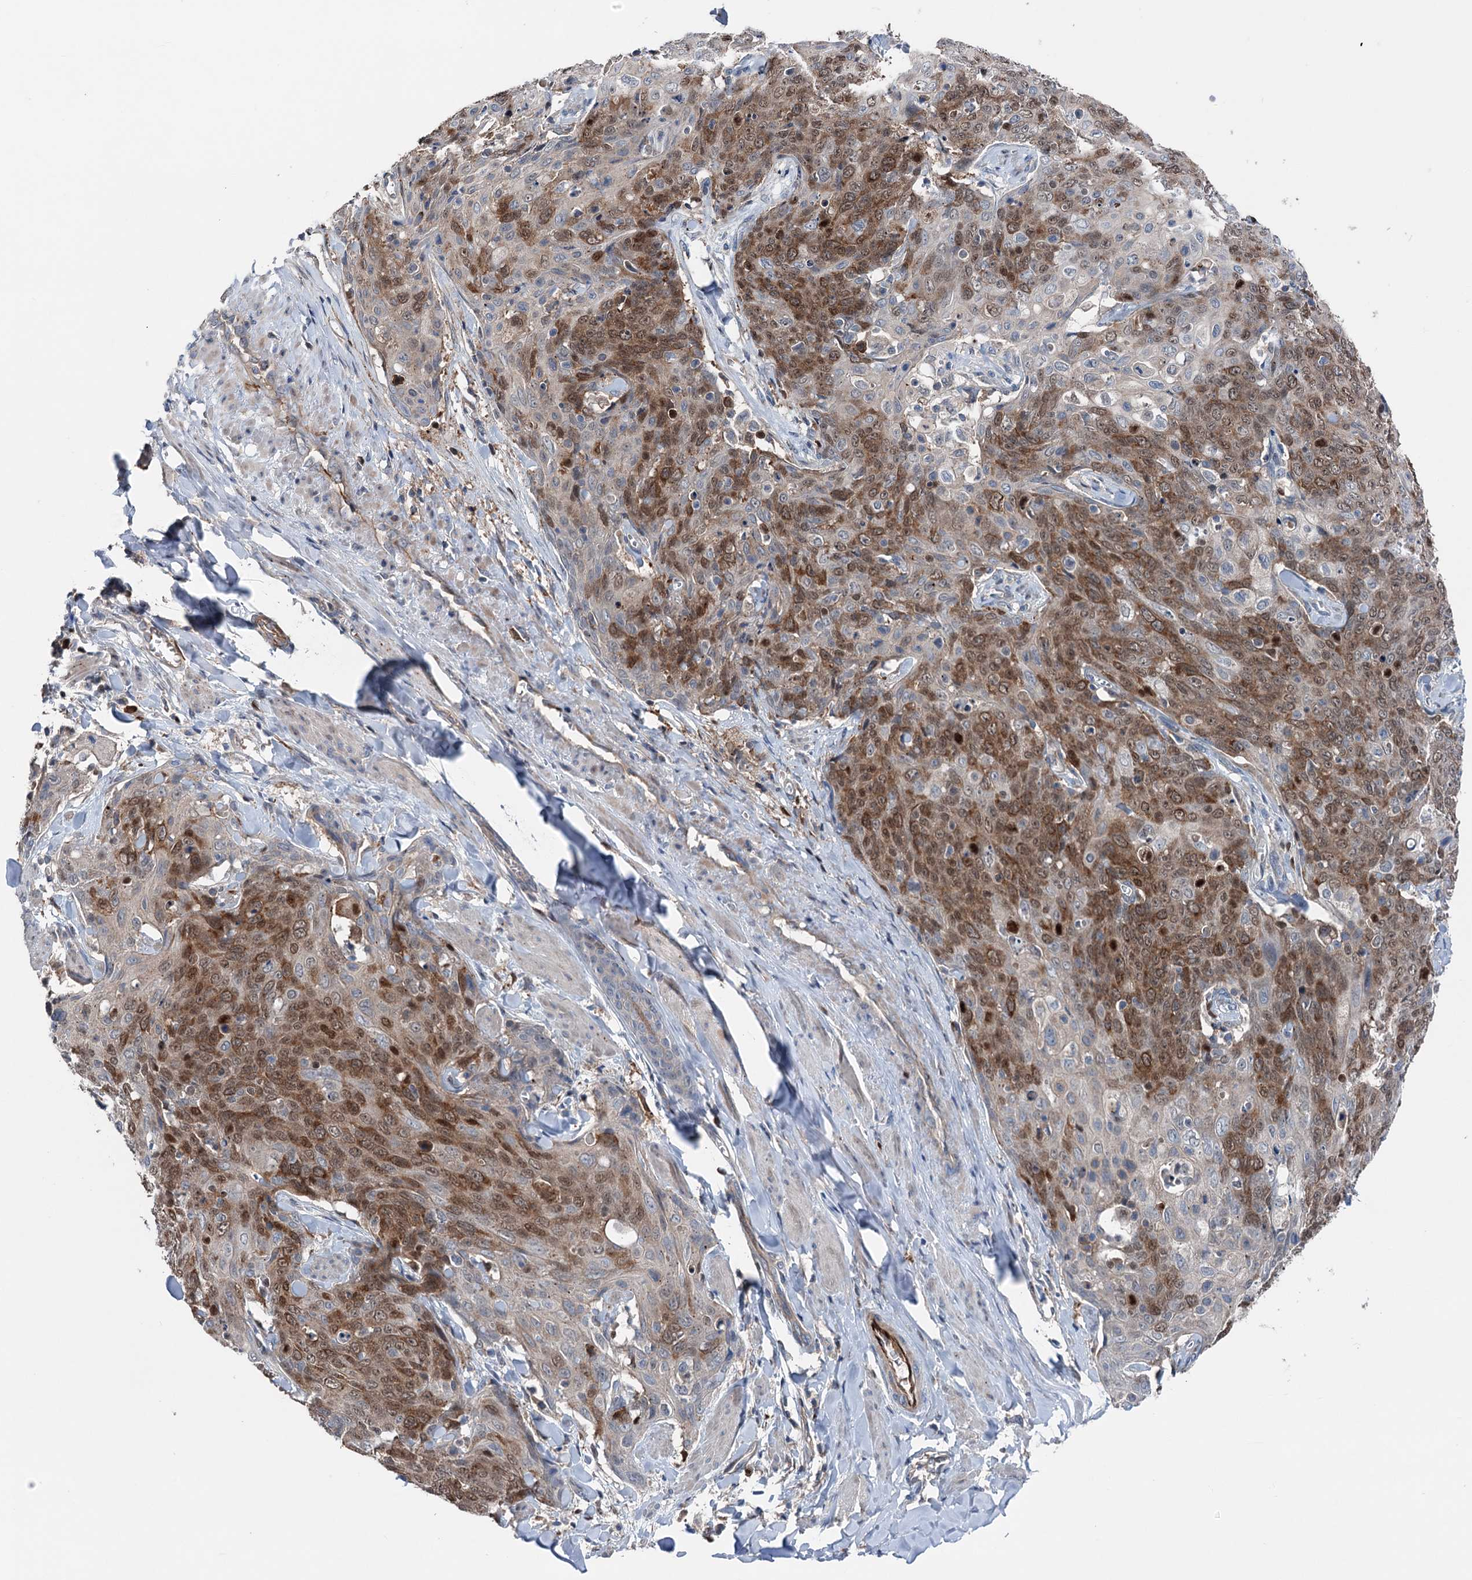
{"staining": {"intensity": "moderate", "quantity": ">75%", "location": "cytoplasmic/membranous,nuclear"}, "tissue": "skin cancer", "cell_type": "Tumor cells", "image_type": "cancer", "snomed": [{"axis": "morphology", "description": "Squamous cell carcinoma, NOS"}, {"axis": "topography", "description": "Skin"}, {"axis": "topography", "description": "Vulva"}], "caption": "Protein staining of skin cancer tissue reveals moderate cytoplasmic/membranous and nuclear expression in approximately >75% of tumor cells. The staining was performed using DAB, with brown indicating positive protein expression. Nuclei are stained blue with hematoxylin.", "gene": "NCAPD2", "patient": {"sex": "female", "age": 85}}